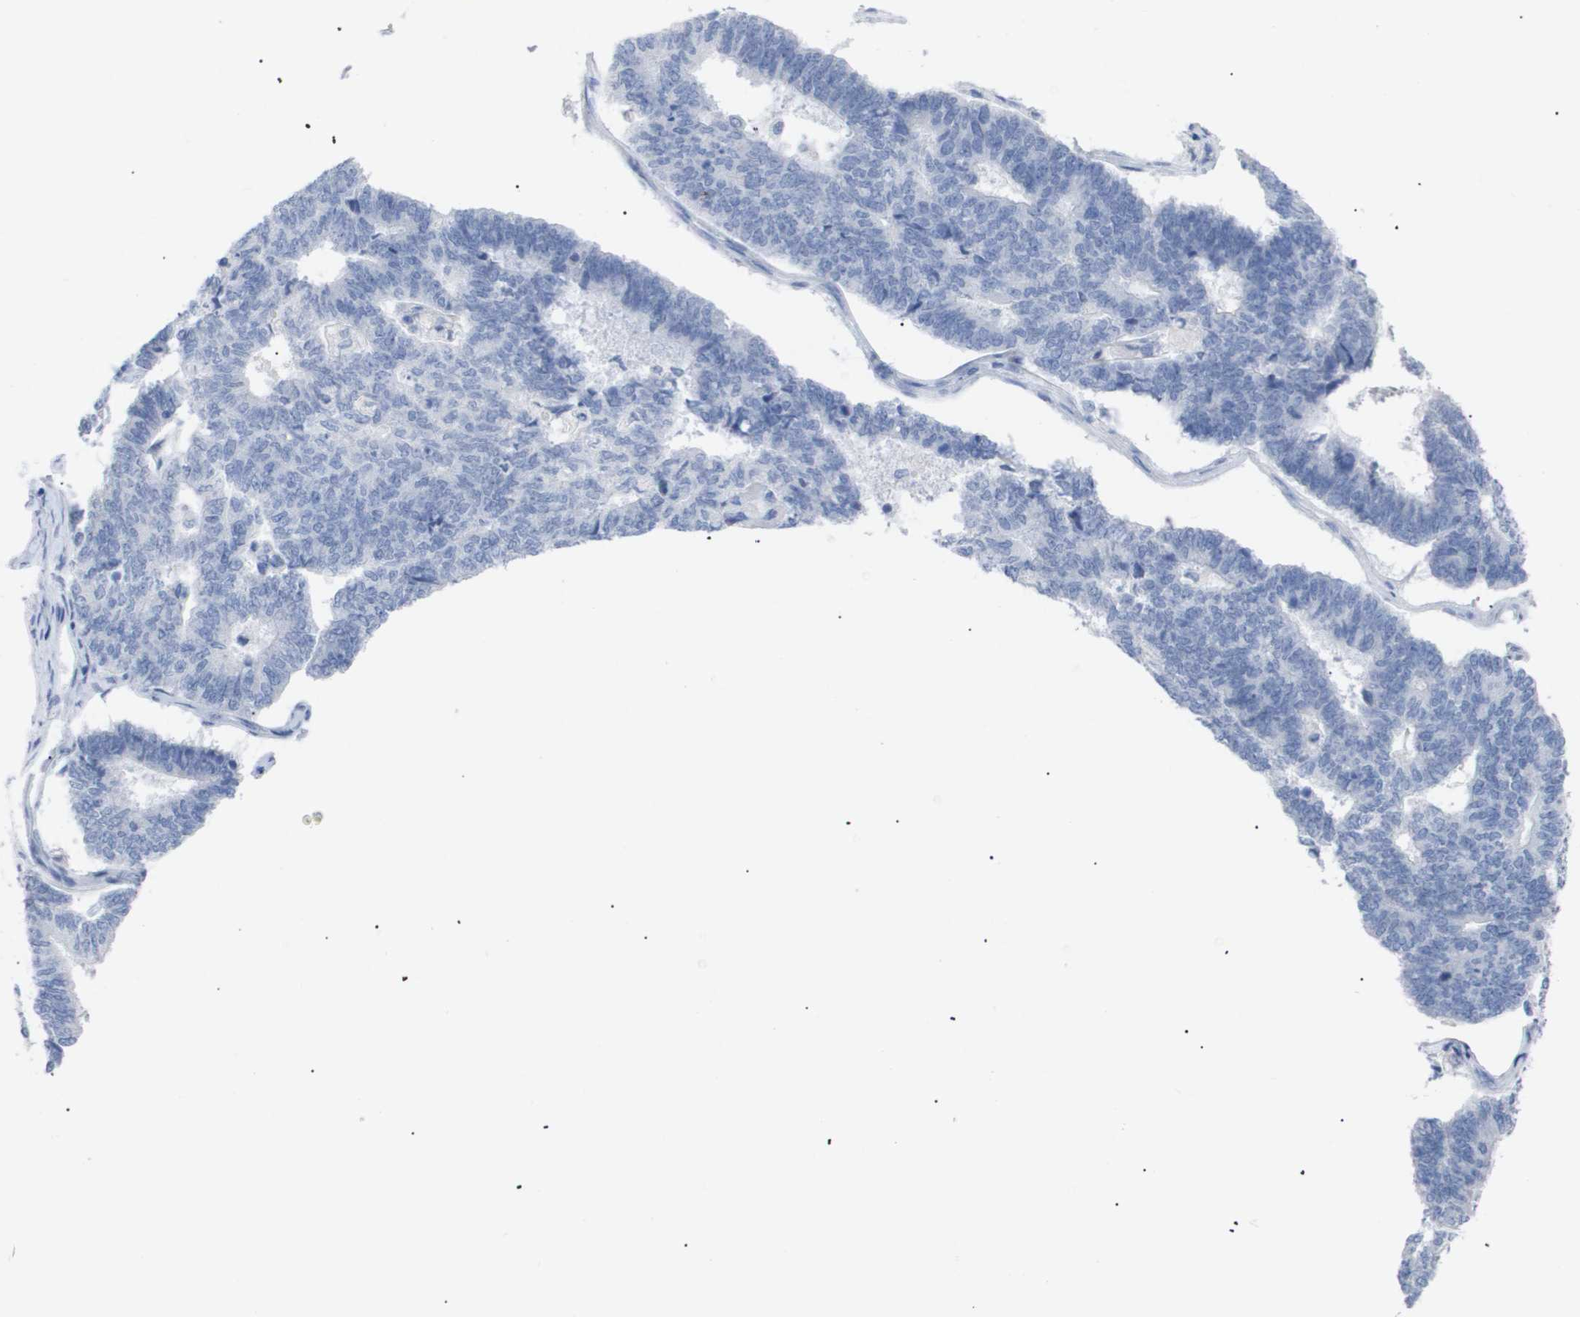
{"staining": {"intensity": "negative", "quantity": "none", "location": "none"}, "tissue": "endometrial cancer", "cell_type": "Tumor cells", "image_type": "cancer", "snomed": [{"axis": "morphology", "description": "Adenocarcinoma, NOS"}, {"axis": "topography", "description": "Endometrium"}], "caption": "A photomicrograph of human endometrial cancer (adenocarcinoma) is negative for staining in tumor cells. (DAB IHC with hematoxylin counter stain).", "gene": "CAV3", "patient": {"sex": "female", "age": 70}}